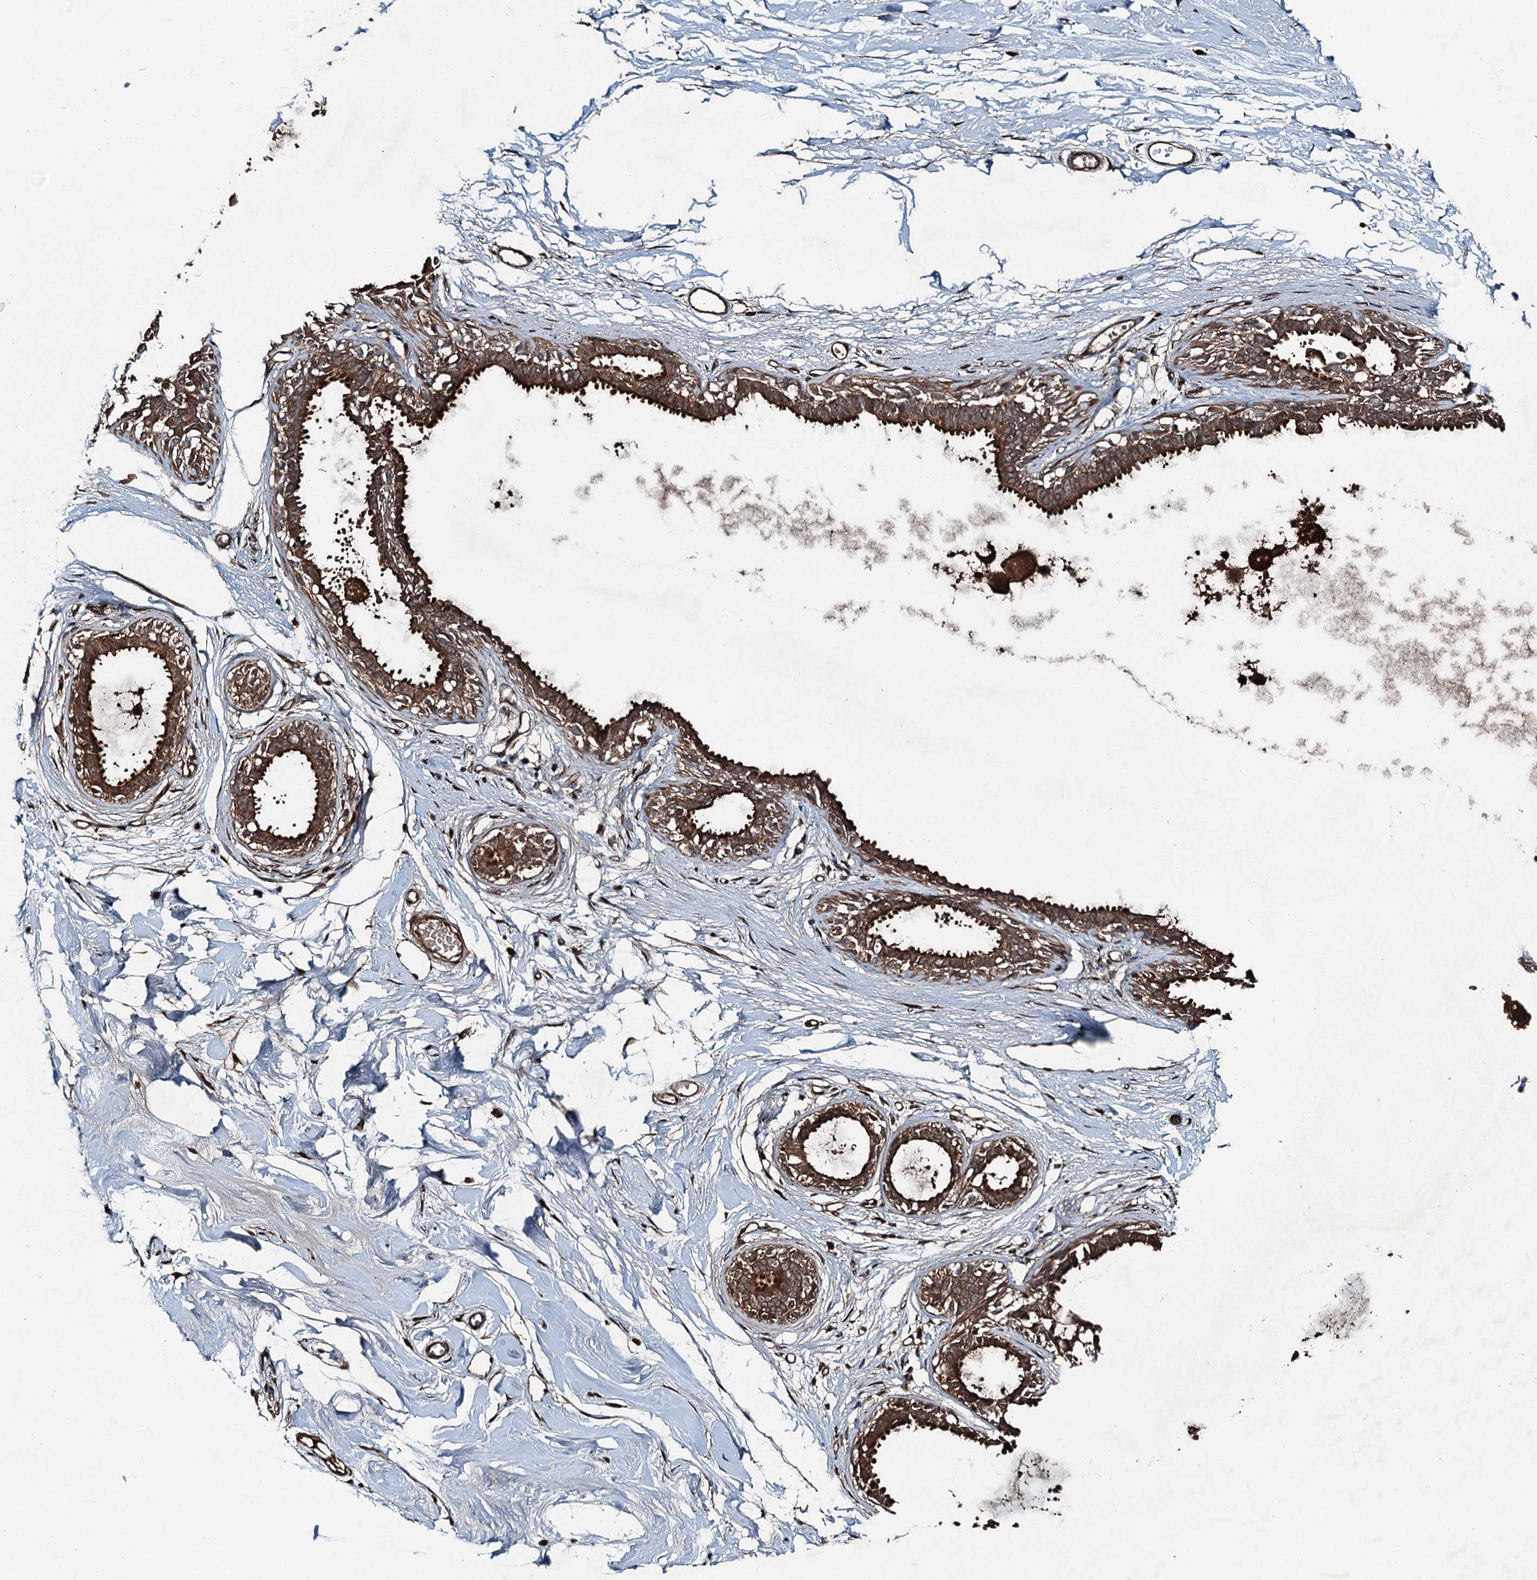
{"staining": {"intensity": "strong", "quantity": ">75%", "location": "cytoplasmic/membranous"}, "tissue": "breast", "cell_type": "Adipocytes", "image_type": "normal", "snomed": [{"axis": "morphology", "description": "Normal tissue, NOS"}, {"axis": "topography", "description": "Breast"}], "caption": "Immunohistochemistry image of benign breast: breast stained using immunohistochemistry demonstrates high levels of strong protein expression localized specifically in the cytoplasmic/membranous of adipocytes, appearing as a cytoplasmic/membranous brown color.", "gene": "TCTN1", "patient": {"sex": "female", "age": 45}}